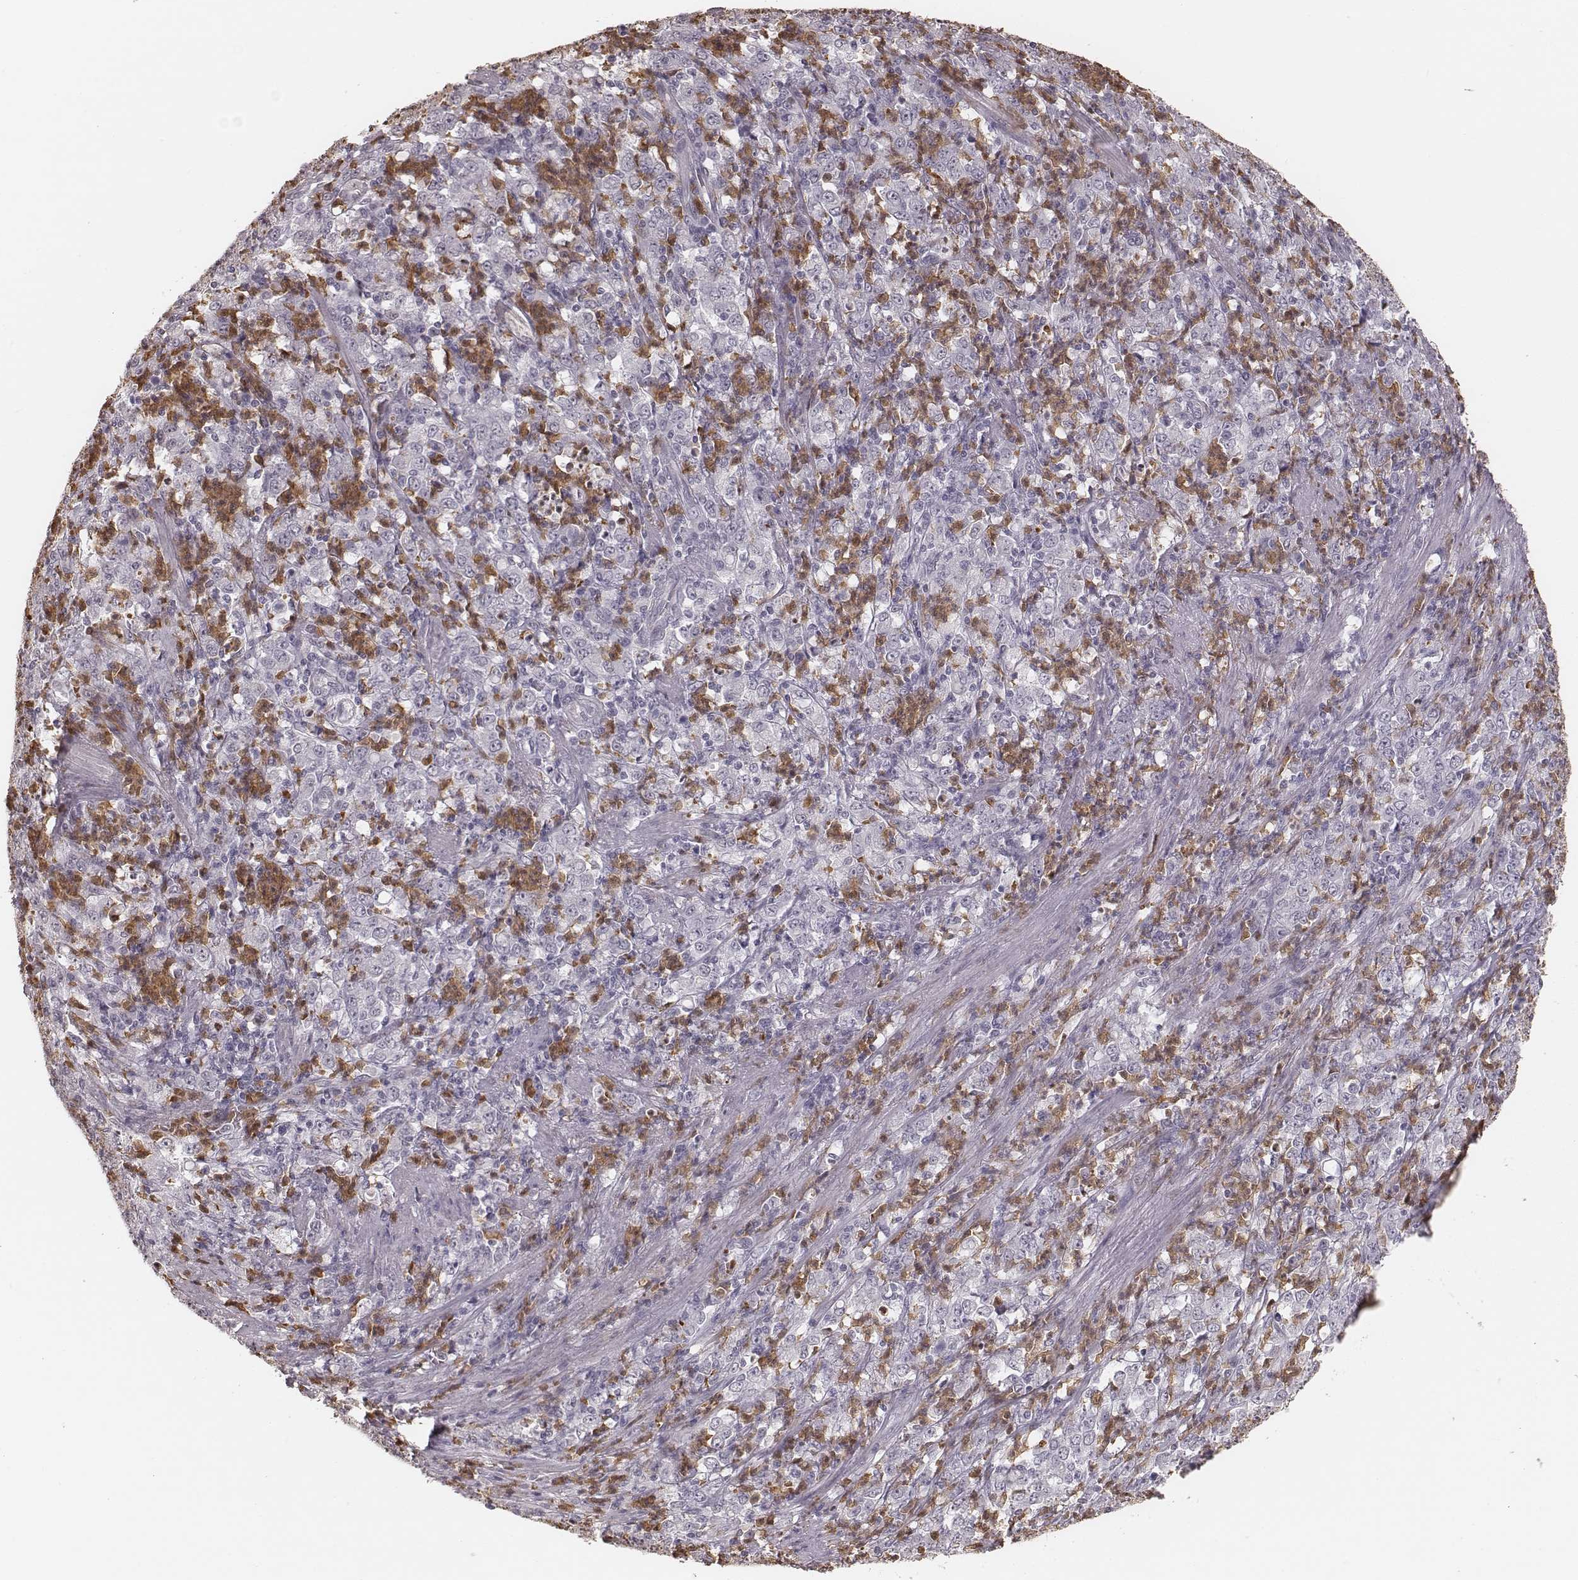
{"staining": {"intensity": "negative", "quantity": "none", "location": "none"}, "tissue": "stomach cancer", "cell_type": "Tumor cells", "image_type": "cancer", "snomed": [{"axis": "morphology", "description": "Adenocarcinoma, NOS"}, {"axis": "topography", "description": "Stomach, lower"}], "caption": "IHC of human stomach cancer (adenocarcinoma) displays no positivity in tumor cells.", "gene": "KITLG", "patient": {"sex": "female", "age": 71}}